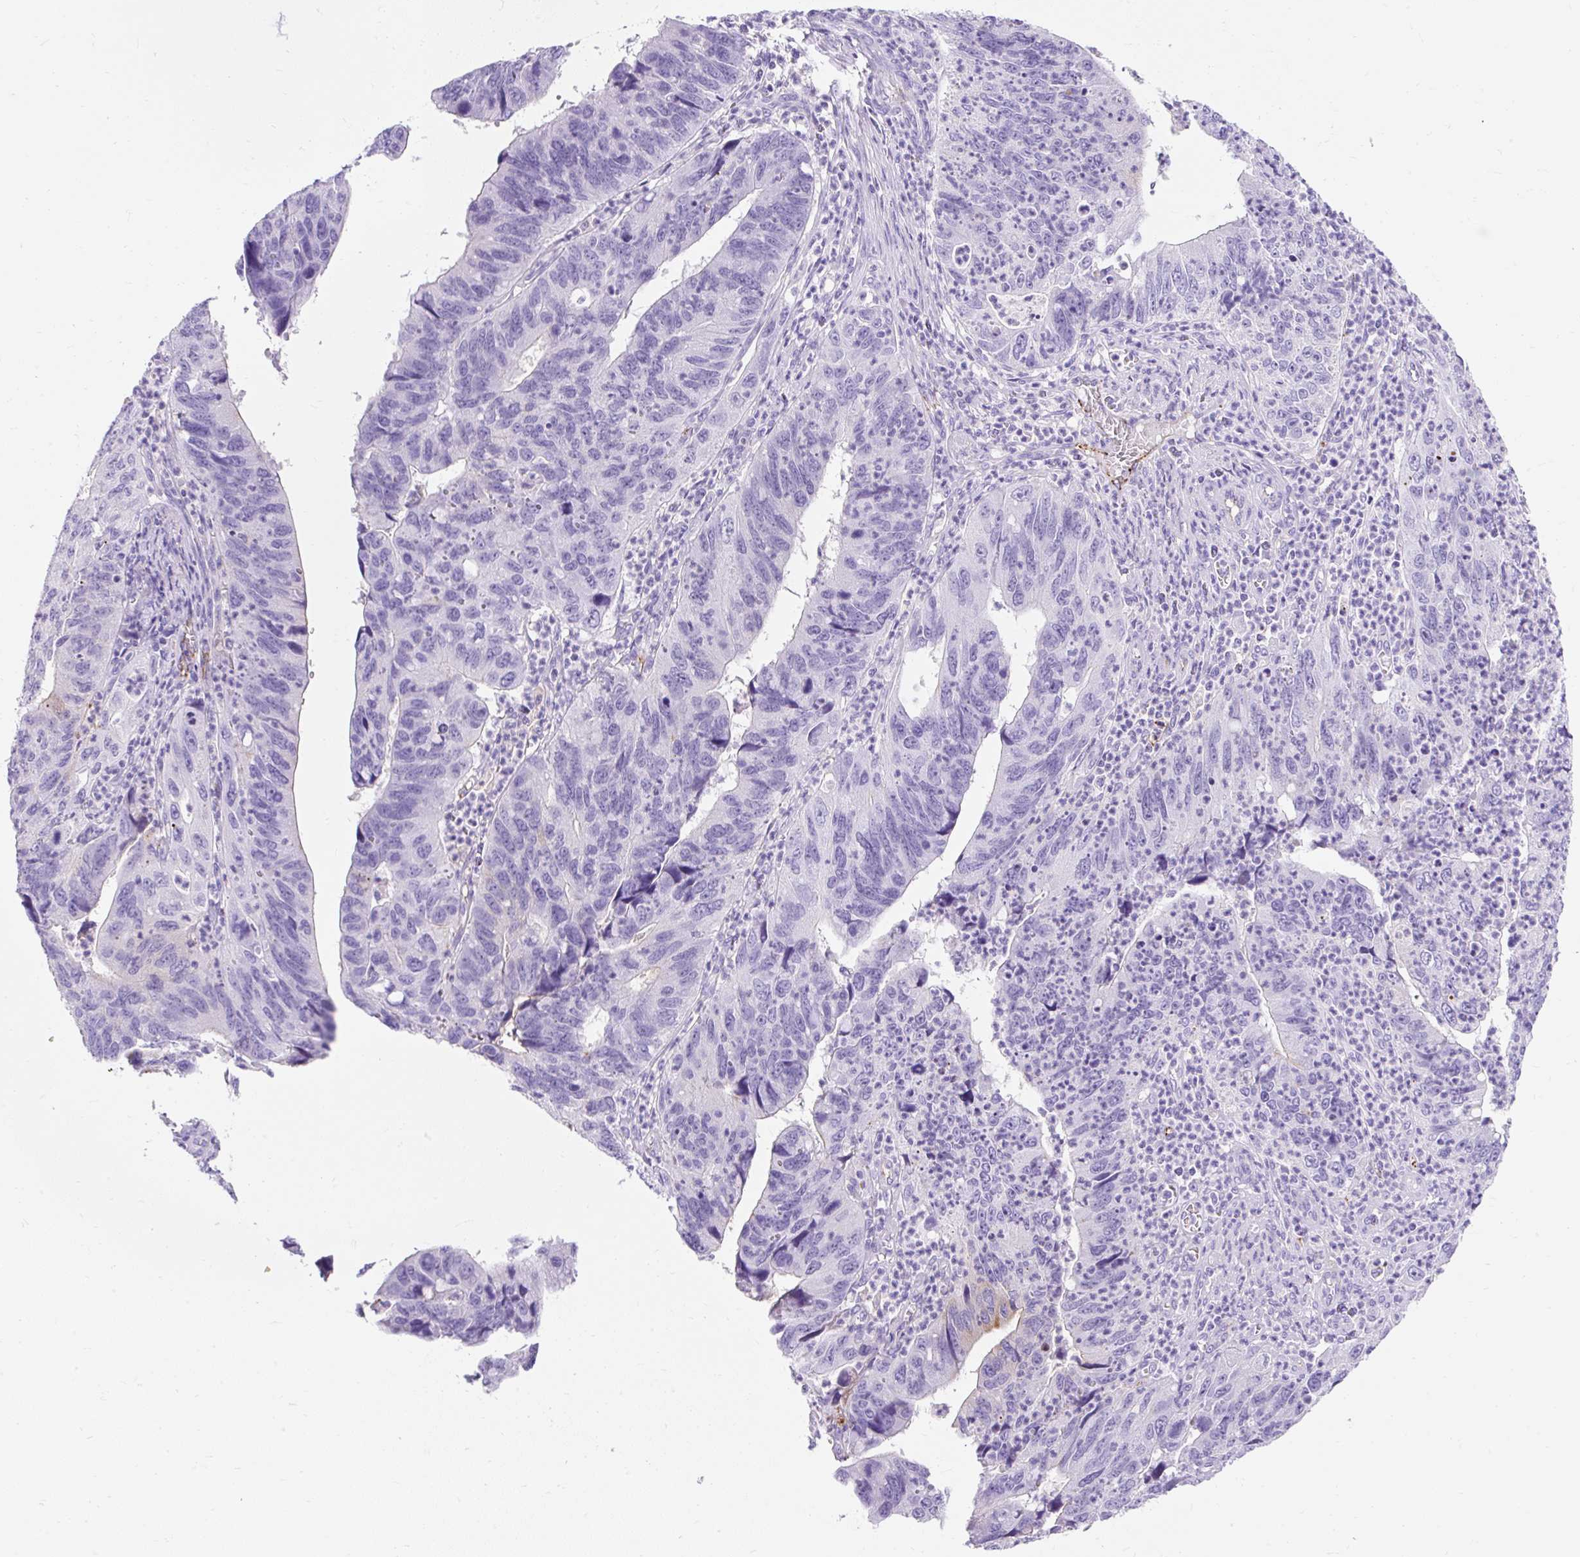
{"staining": {"intensity": "negative", "quantity": "none", "location": "none"}, "tissue": "stomach cancer", "cell_type": "Tumor cells", "image_type": "cancer", "snomed": [{"axis": "morphology", "description": "Adenocarcinoma, NOS"}, {"axis": "topography", "description": "Stomach"}], "caption": "An immunohistochemistry (IHC) micrograph of adenocarcinoma (stomach) is shown. There is no staining in tumor cells of adenocarcinoma (stomach).", "gene": "APOC4-APOC2", "patient": {"sex": "male", "age": 59}}